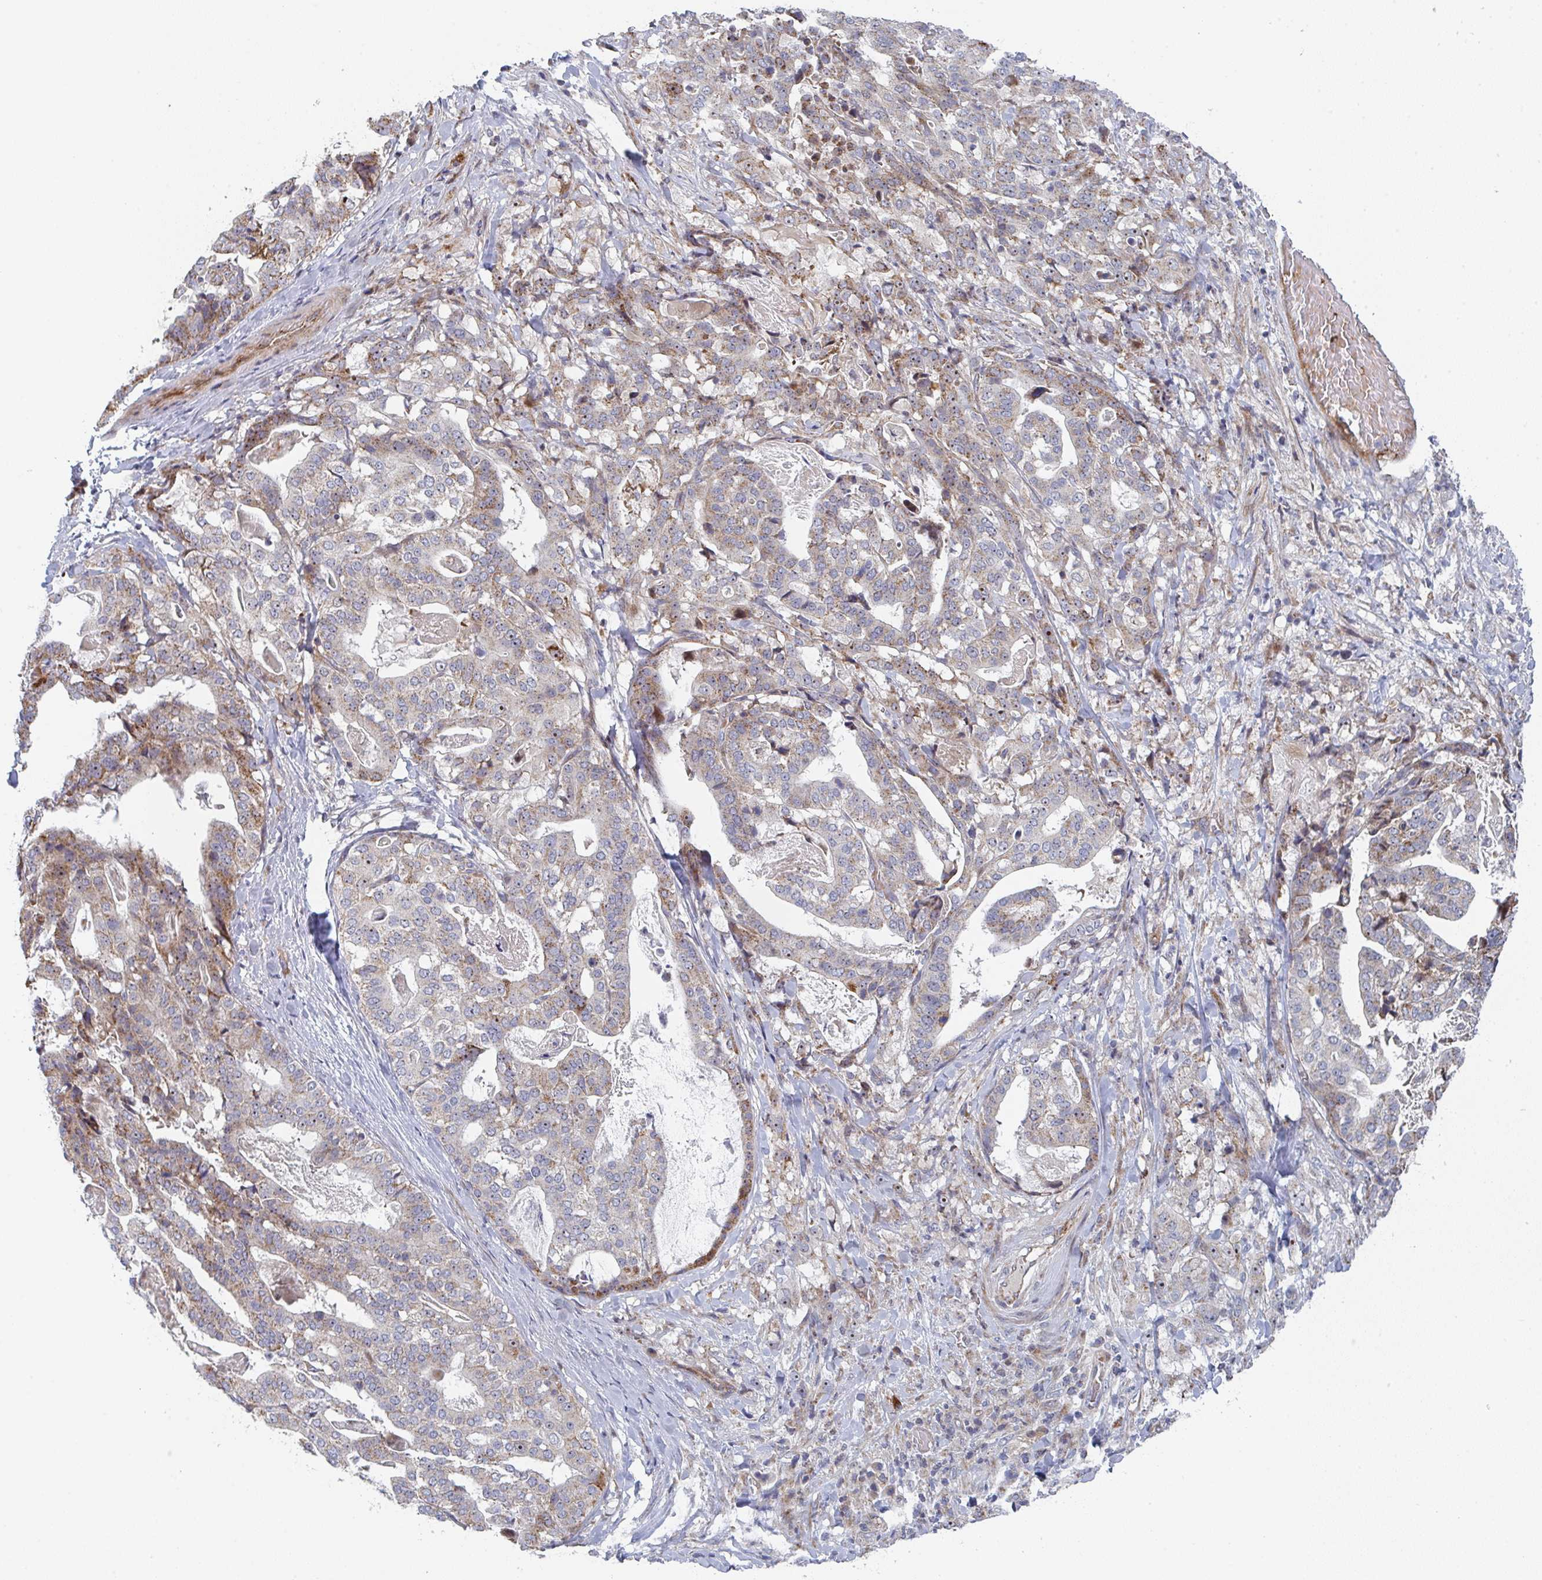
{"staining": {"intensity": "moderate", "quantity": "25%-75%", "location": "cytoplasmic/membranous,nuclear"}, "tissue": "stomach cancer", "cell_type": "Tumor cells", "image_type": "cancer", "snomed": [{"axis": "morphology", "description": "Adenocarcinoma, NOS"}, {"axis": "topography", "description": "Stomach"}], "caption": "IHC histopathology image of adenocarcinoma (stomach) stained for a protein (brown), which demonstrates medium levels of moderate cytoplasmic/membranous and nuclear staining in approximately 25%-75% of tumor cells.", "gene": "ZNF644", "patient": {"sex": "male", "age": 48}}